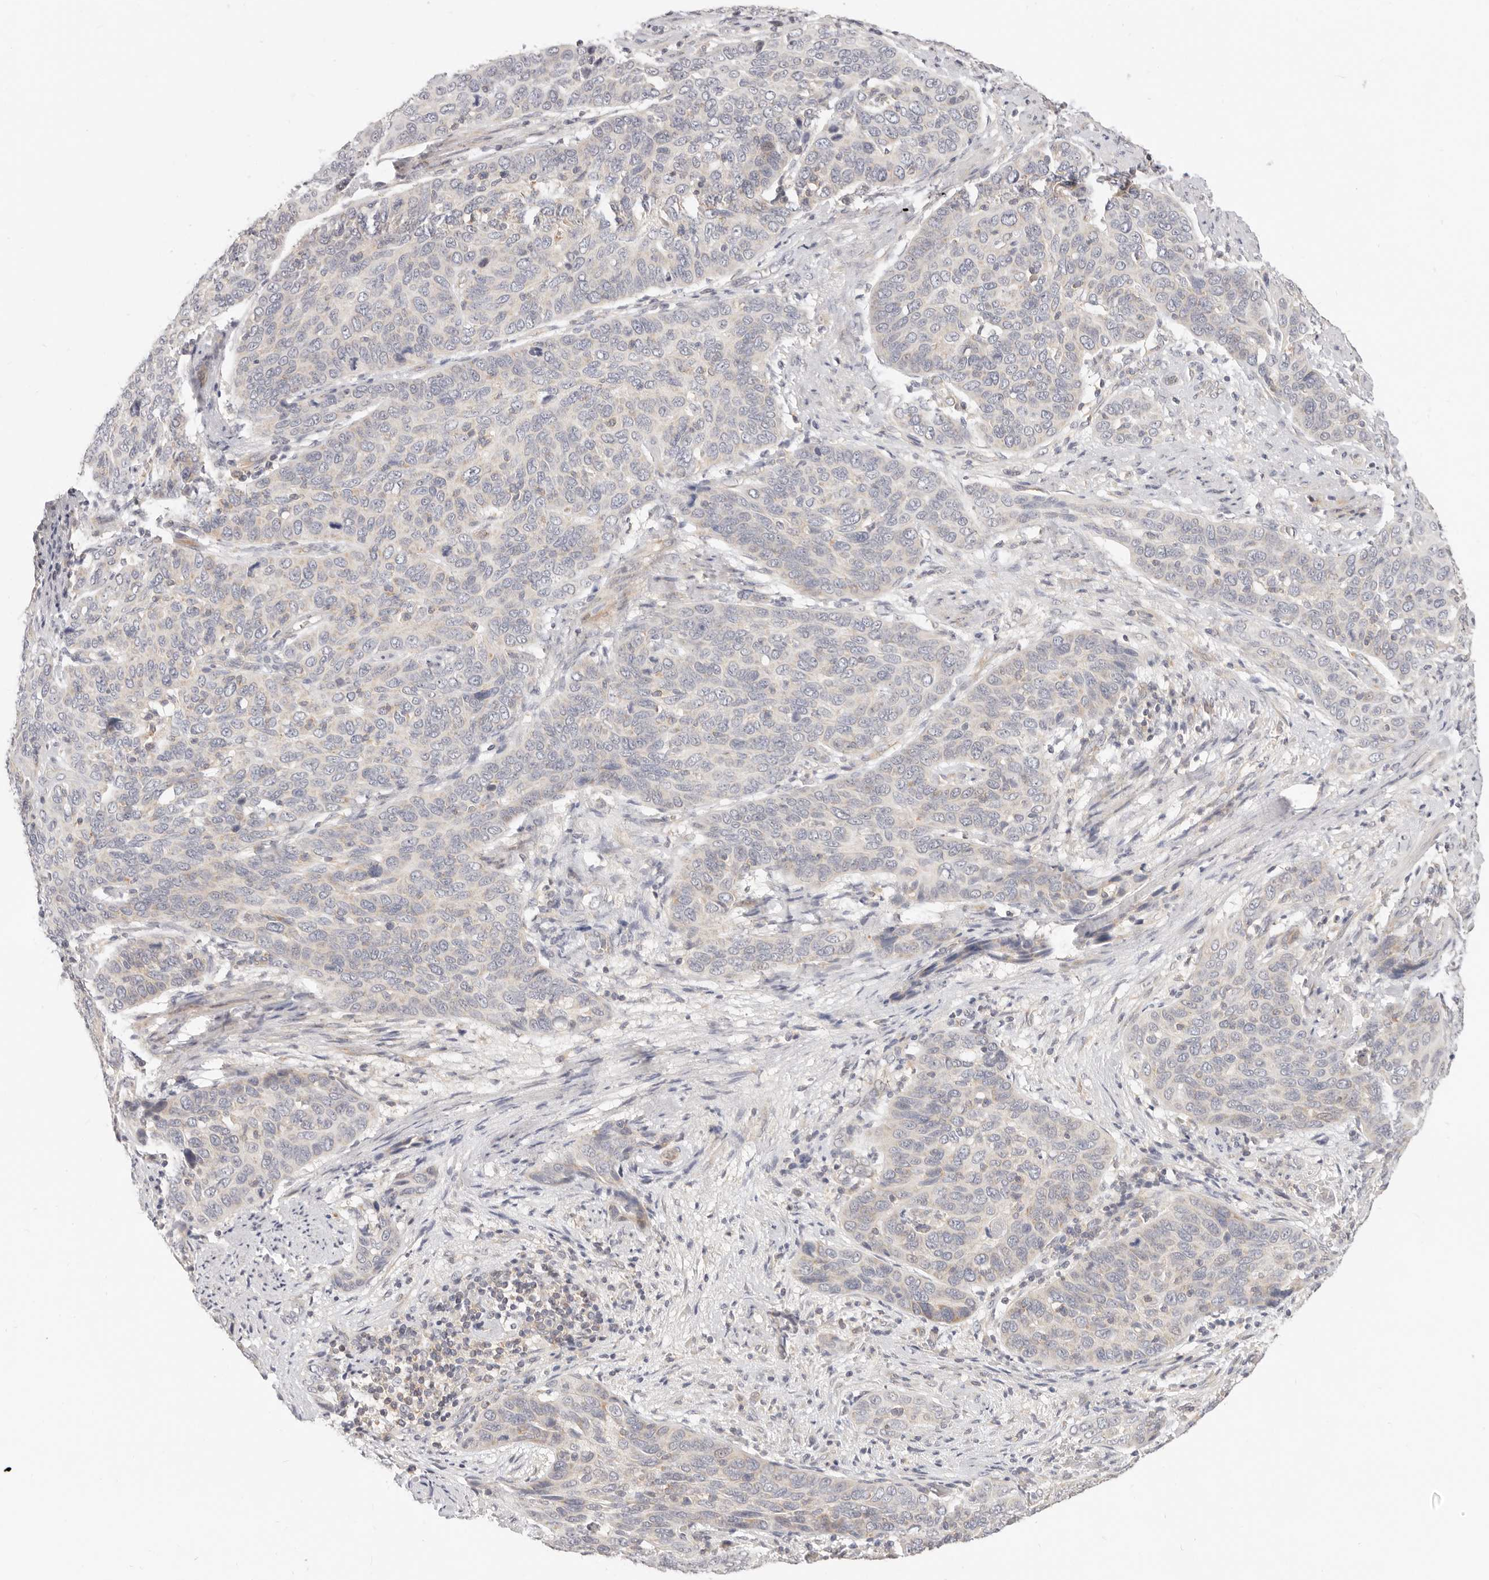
{"staining": {"intensity": "weak", "quantity": "<25%", "location": "cytoplasmic/membranous"}, "tissue": "cervical cancer", "cell_type": "Tumor cells", "image_type": "cancer", "snomed": [{"axis": "morphology", "description": "Squamous cell carcinoma, NOS"}, {"axis": "topography", "description": "Cervix"}], "caption": "Immunohistochemistry photomicrograph of neoplastic tissue: human cervical cancer (squamous cell carcinoma) stained with DAB (3,3'-diaminobenzidine) demonstrates no significant protein expression in tumor cells. The staining was performed using DAB (3,3'-diaminobenzidine) to visualize the protein expression in brown, while the nuclei were stained in blue with hematoxylin (Magnification: 20x).", "gene": "LTB4R2", "patient": {"sex": "female", "age": 60}}